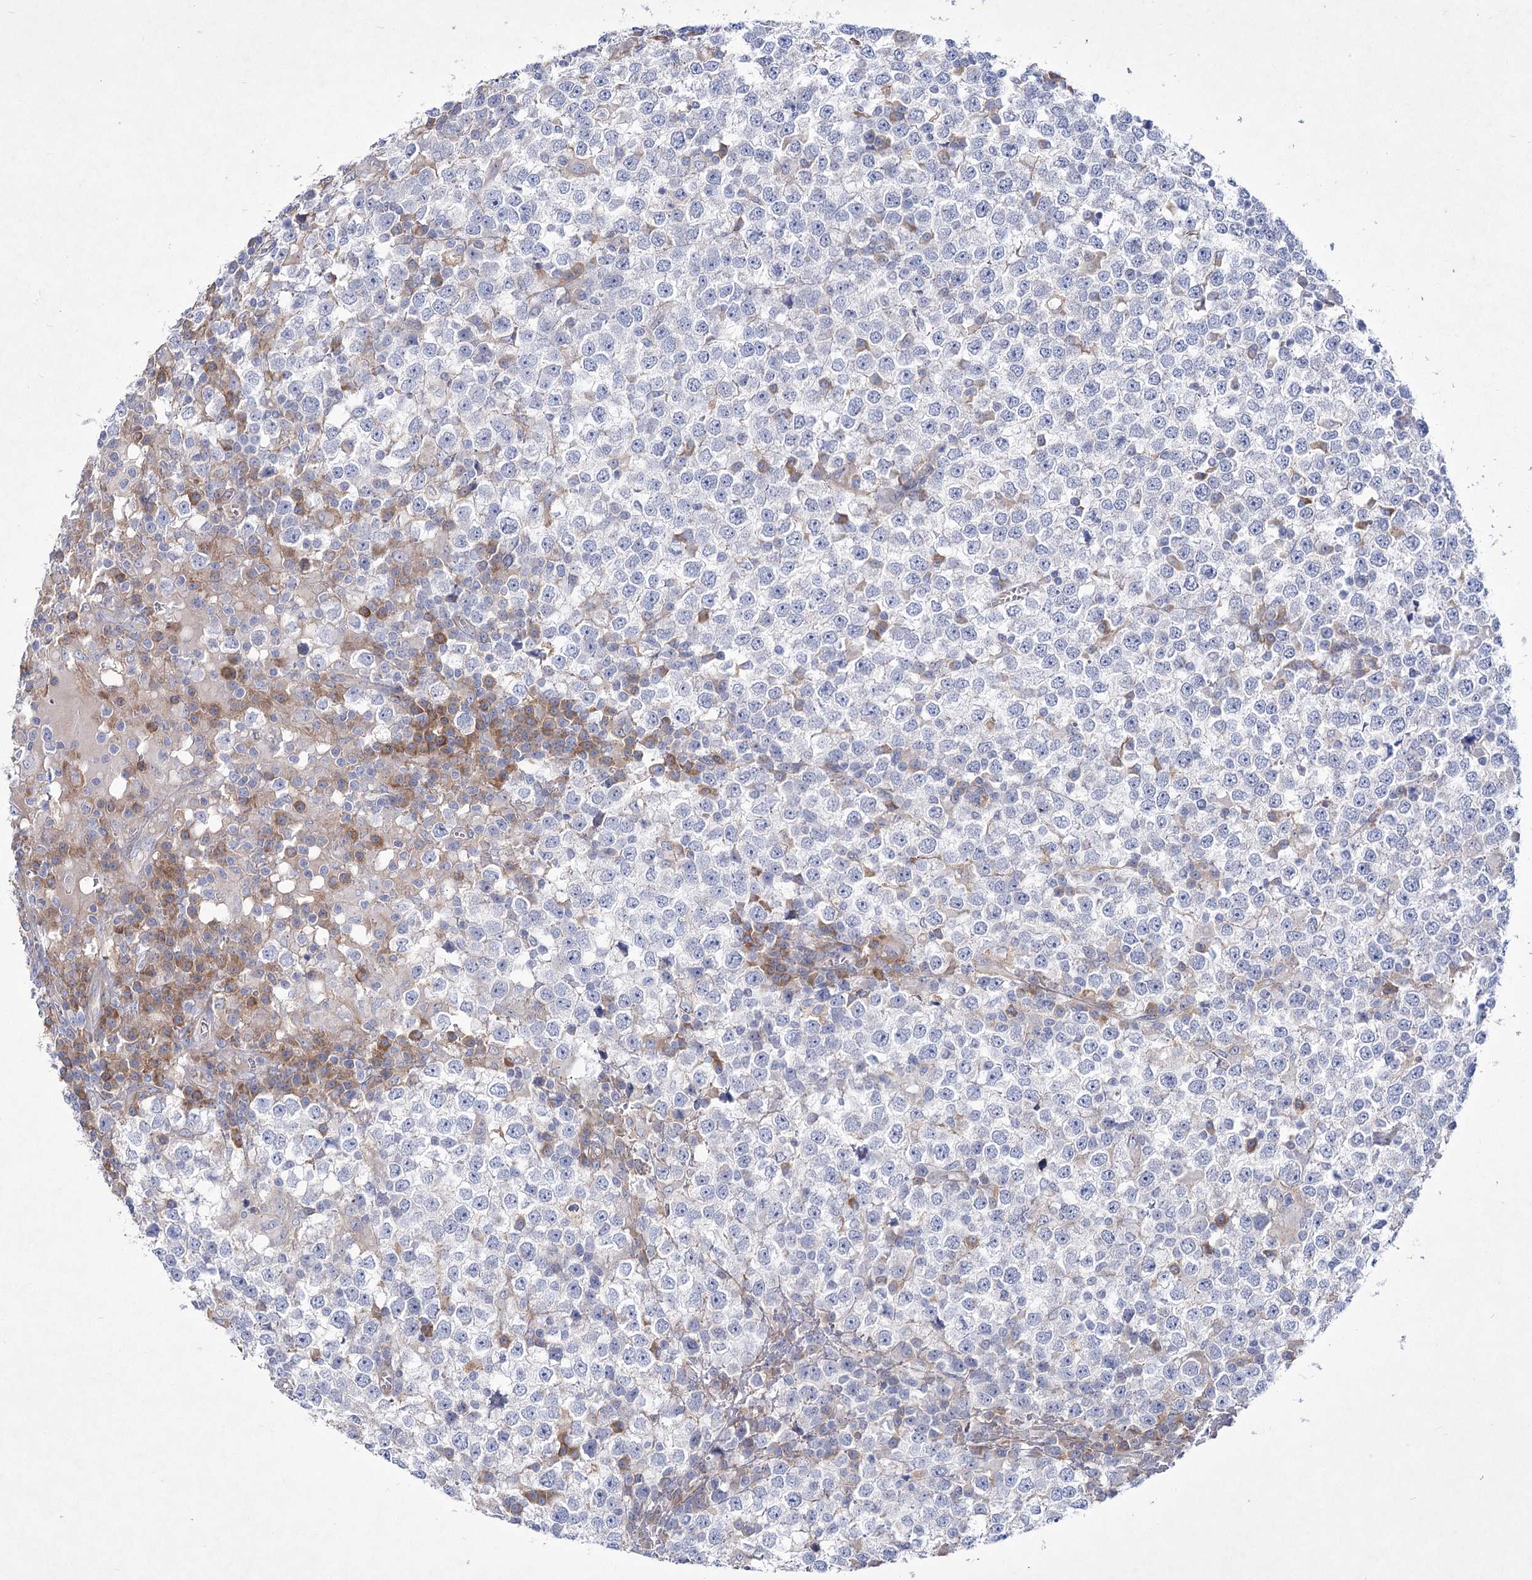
{"staining": {"intensity": "negative", "quantity": "none", "location": "none"}, "tissue": "testis cancer", "cell_type": "Tumor cells", "image_type": "cancer", "snomed": [{"axis": "morphology", "description": "Seminoma, NOS"}, {"axis": "topography", "description": "Testis"}], "caption": "Tumor cells are negative for brown protein staining in testis cancer.", "gene": "ARFGEF3", "patient": {"sex": "male", "age": 65}}